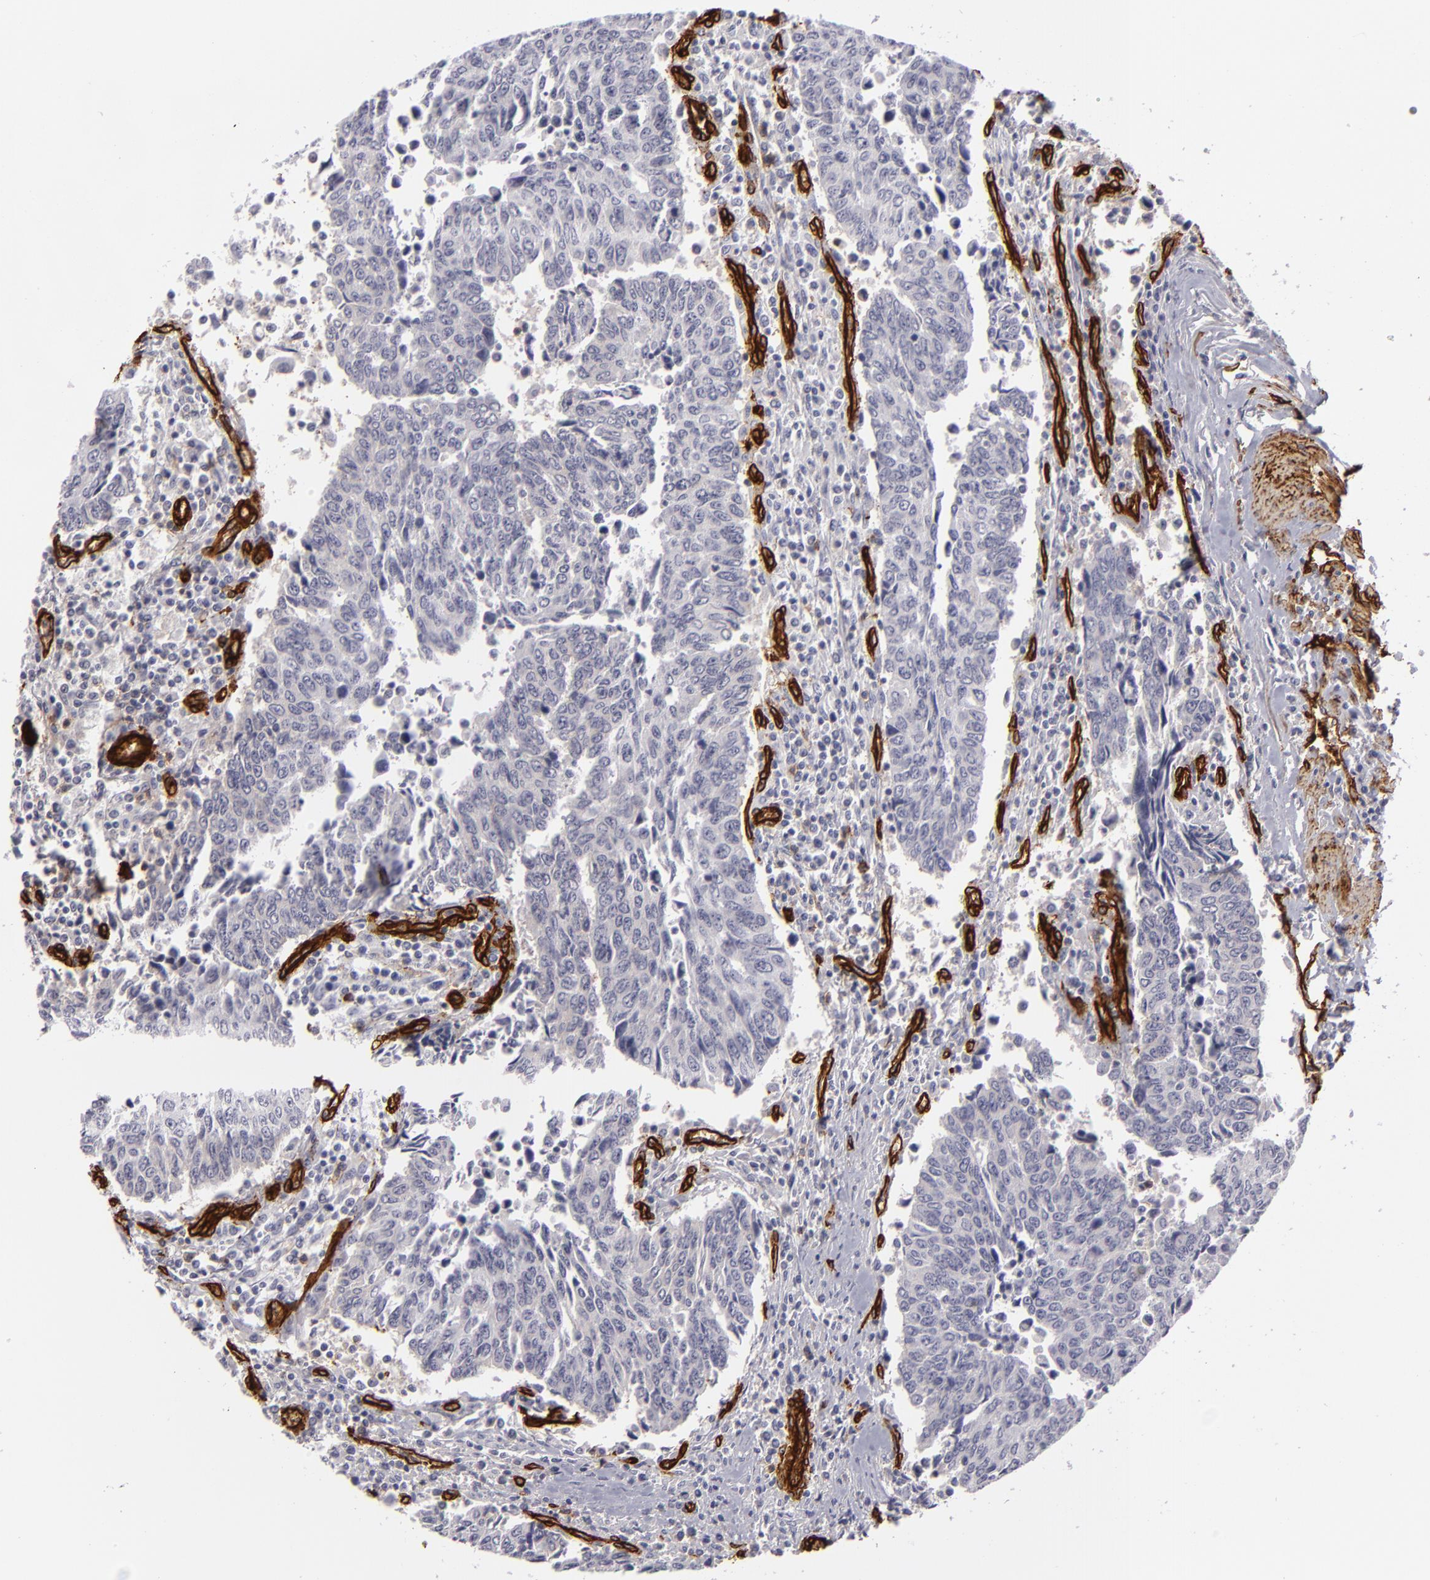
{"staining": {"intensity": "negative", "quantity": "none", "location": "none"}, "tissue": "urothelial cancer", "cell_type": "Tumor cells", "image_type": "cancer", "snomed": [{"axis": "morphology", "description": "Urothelial carcinoma, High grade"}, {"axis": "topography", "description": "Urinary bladder"}], "caption": "Urothelial cancer was stained to show a protein in brown. There is no significant staining in tumor cells. Brightfield microscopy of IHC stained with DAB (brown) and hematoxylin (blue), captured at high magnification.", "gene": "MCAM", "patient": {"sex": "male", "age": 86}}